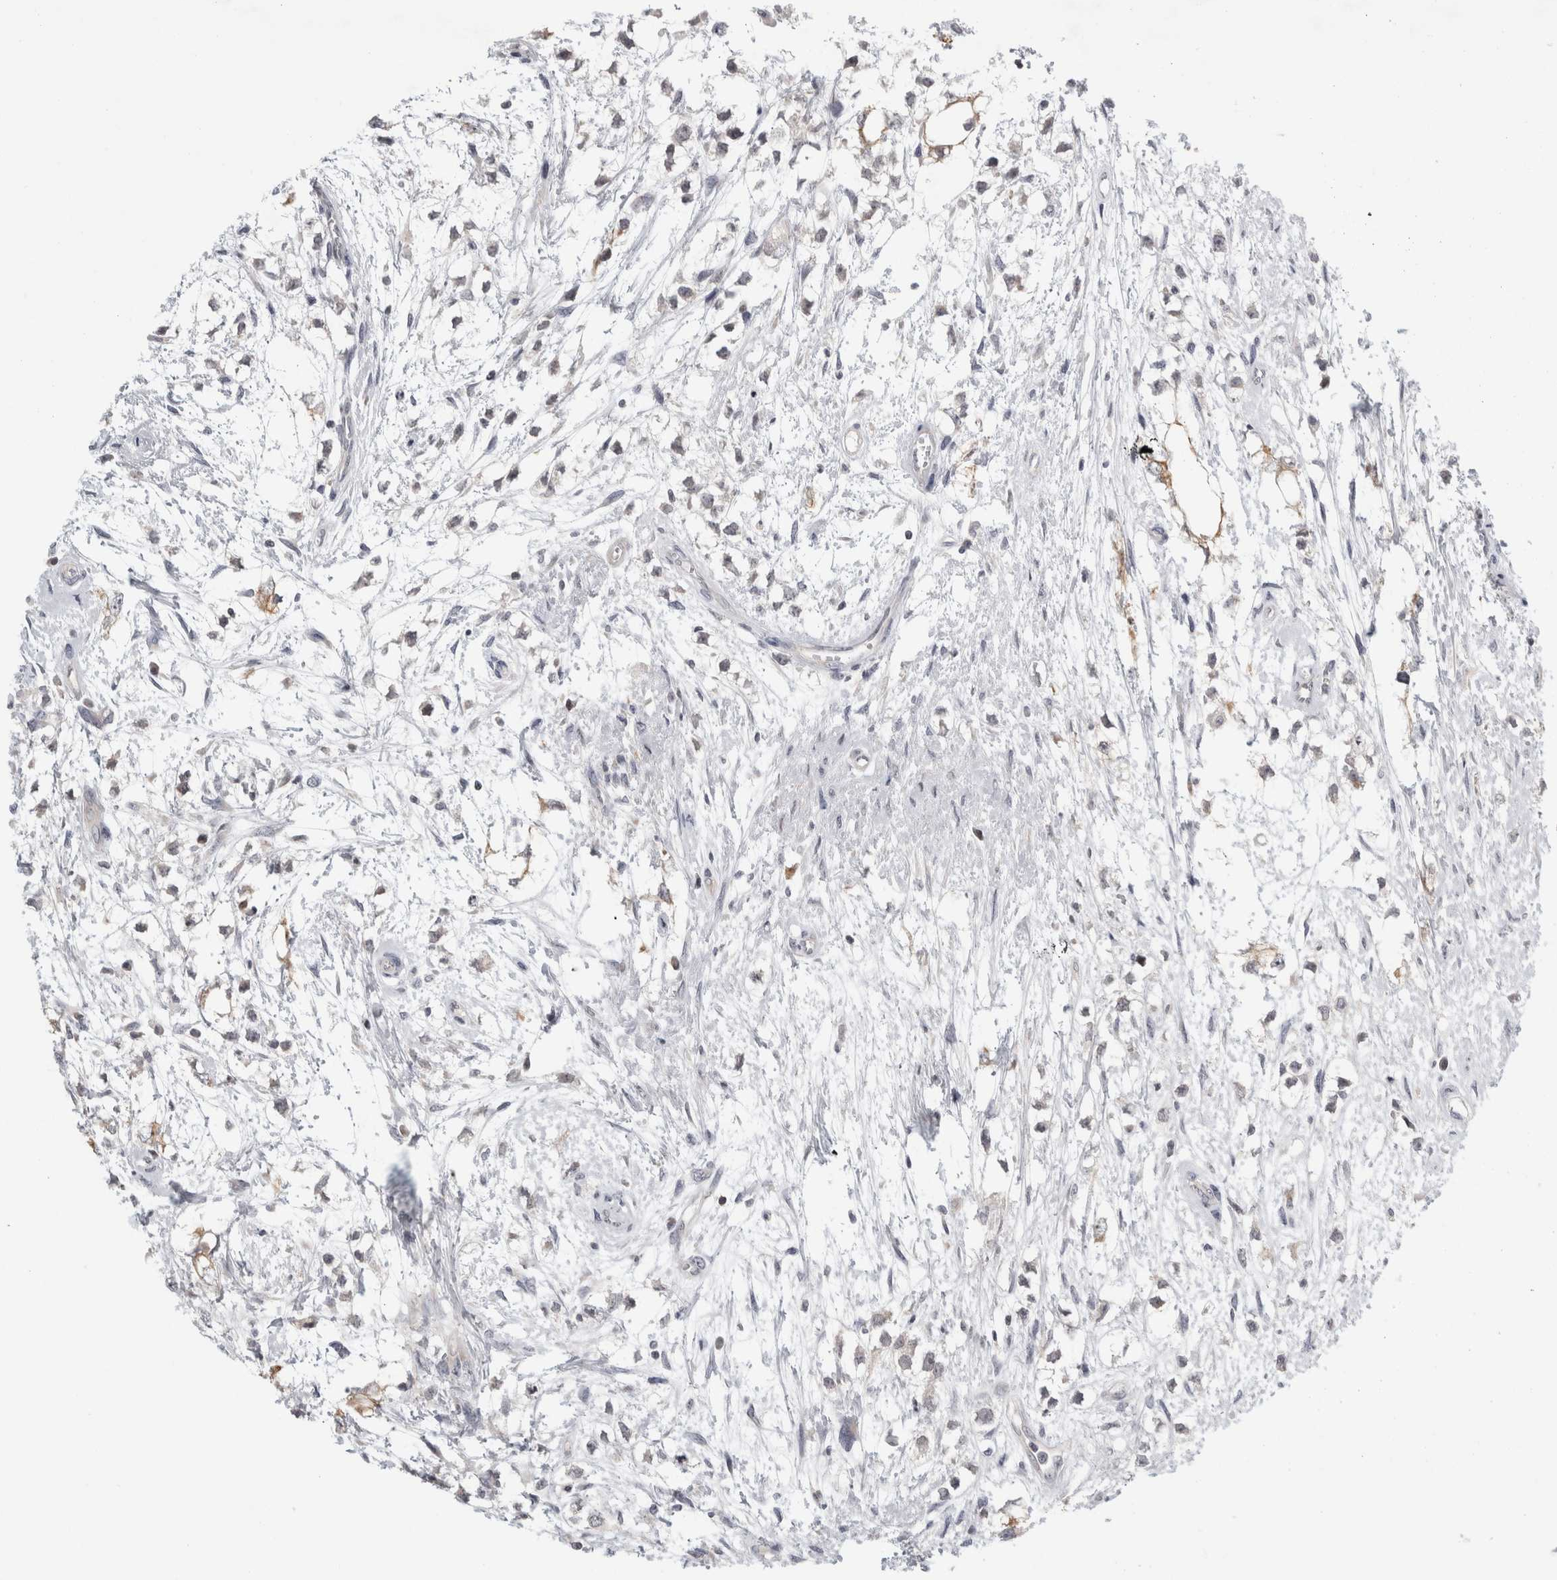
{"staining": {"intensity": "negative", "quantity": "none", "location": "none"}, "tissue": "testis cancer", "cell_type": "Tumor cells", "image_type": "cancer", "snomed": [{"axis": "morphology", "description": "Seminoma, NOS"}, {"axis": "morphology", "description": "Carcinoma, Embryonal, NOS"}, {"axis": "topography", "description": "Testis"}], "caption": "Testis cancer (seminoma) was stained to show a protein in brown. There is no significant expression in tumor cells.", "gene": "UTP25", "patient": {"sex": "male", "age": 51}}